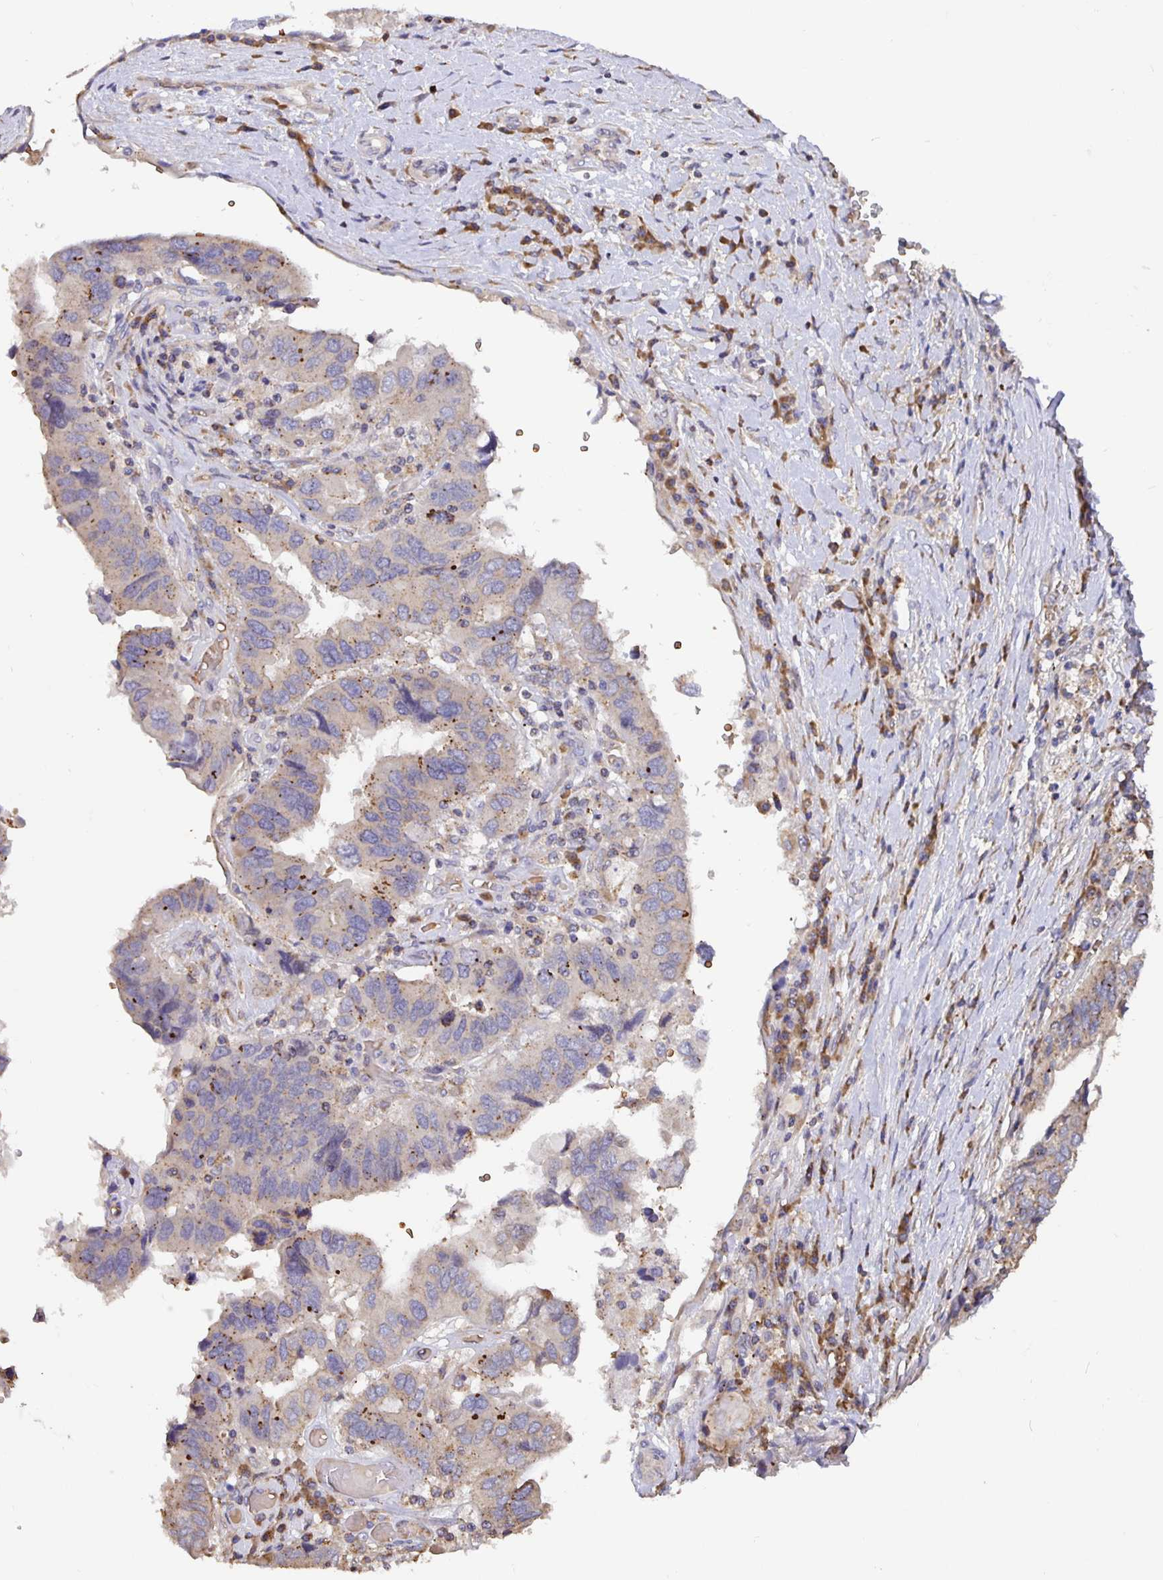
{"staining": {"intensity": "moderate", "quantity": "<25%", "location": "cytoplasmic/membranous"}, "tissue": "ovarian cancer", "cell_type": "Tumor cells", "image_type": "cancer", "snomed": [{"axis": "morphology", "description": "Cystadenocarcinoma, serous, NOS"}, {"axis": "topography", "description": "Ovary"}], "caption": "Human ovarian cancer (serous cystadenocarcinoma) stained with a brown dye demonstrates moderate cytoplasmic/membranous positive staining in about <25% of tumor cells.", "gene": "TMEM71", "patient": {"sex": "female", "age": 79}}